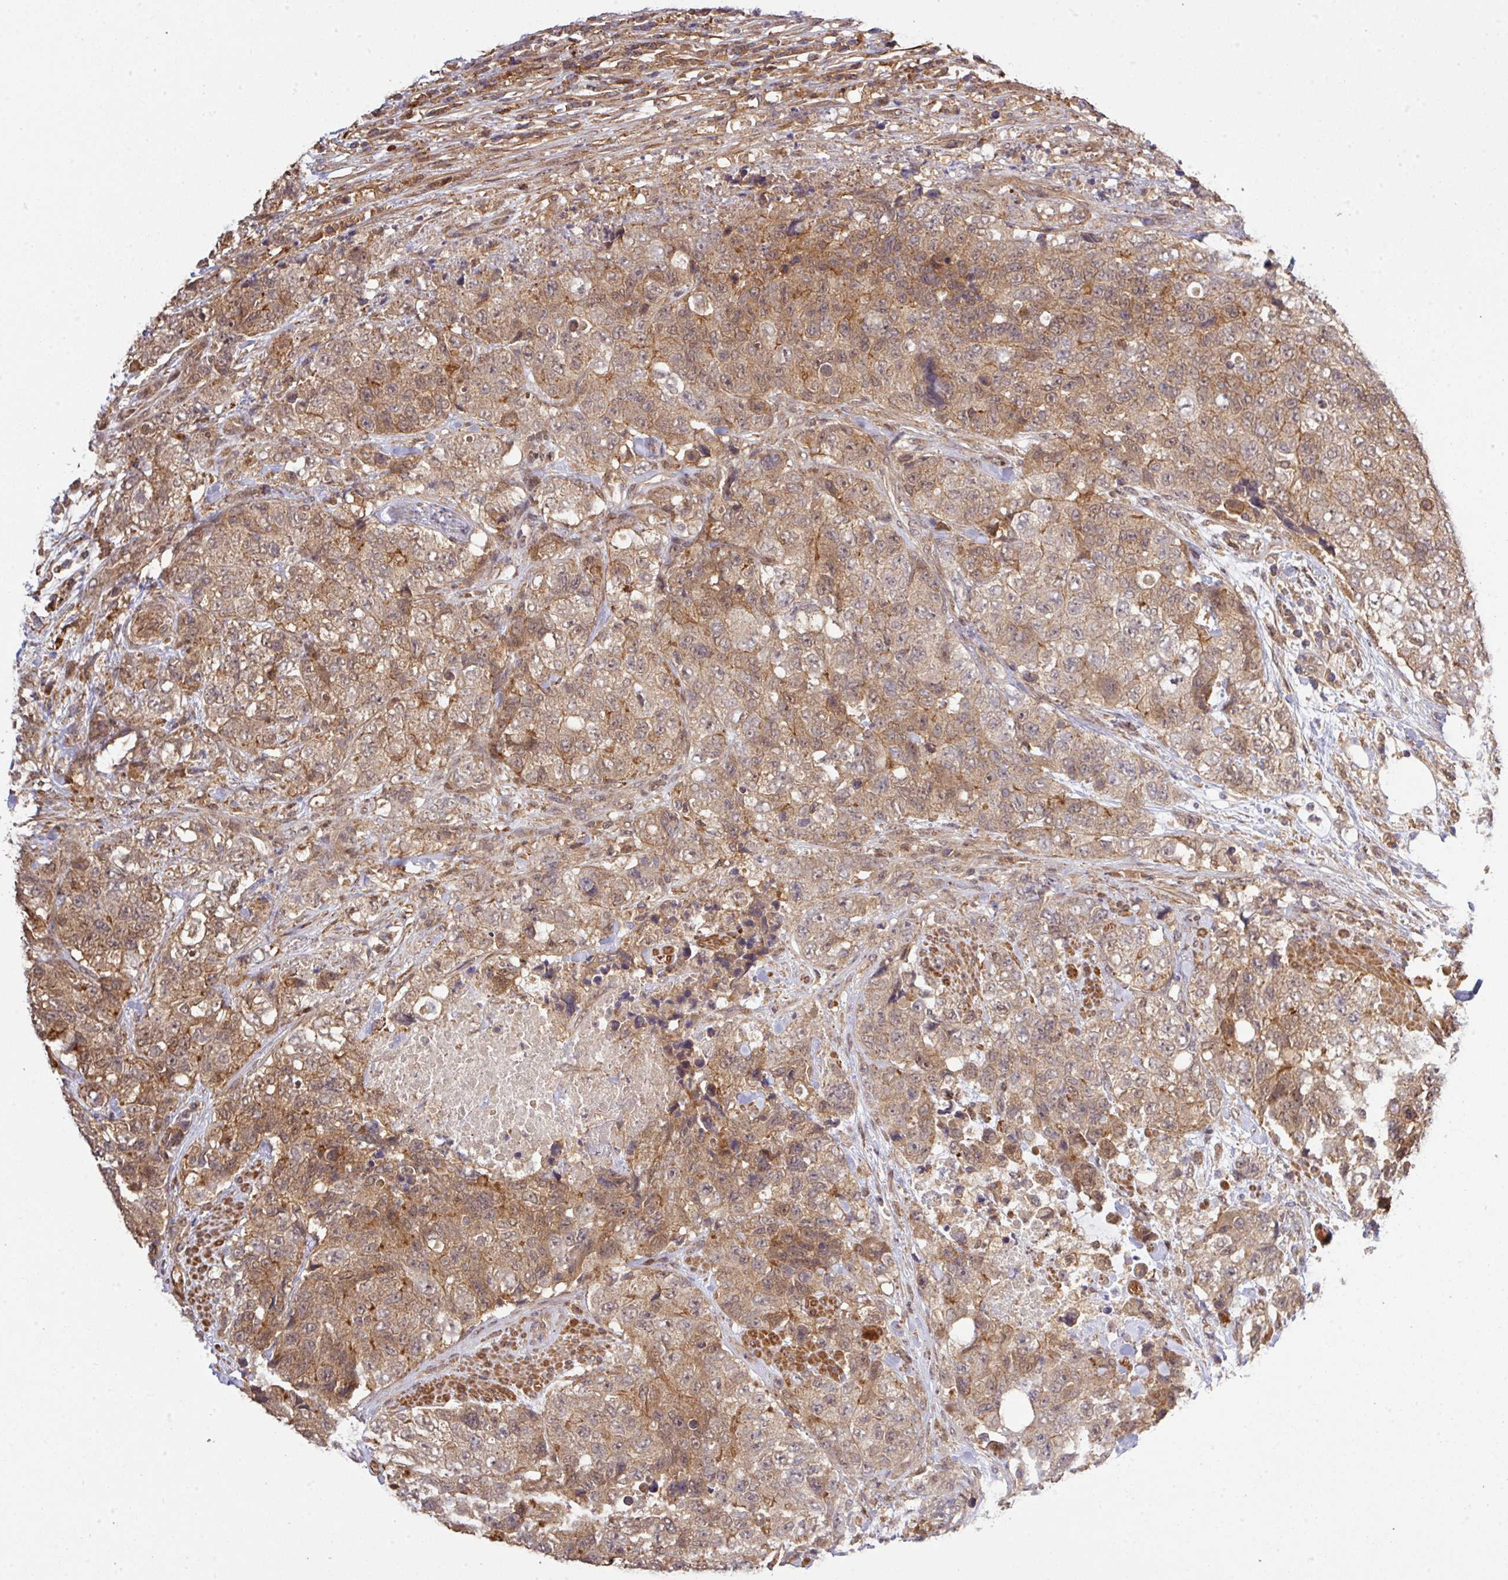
{"staining": {"intensity": "moderate", "quantity": ">75%", "location": "cytoplasmic/membranous"}, "tissue": "urothelial cancer", "cell_type": "Tumor cells", "image_type": "cancer", "snomed": [{"axis": "morphology", "description": "Urothelial carcinoma, High grade"}, {"axis": "topography", "description": "Urinary bladder"}], "caption": "The photomicrograph displays a brown stain indicating the presence of a protein in the cytoplasmic/membranous of tumor cells in urothelial cancer.", "gene": "ARPIN", "patient": {"sex": "female", "age": 78}}